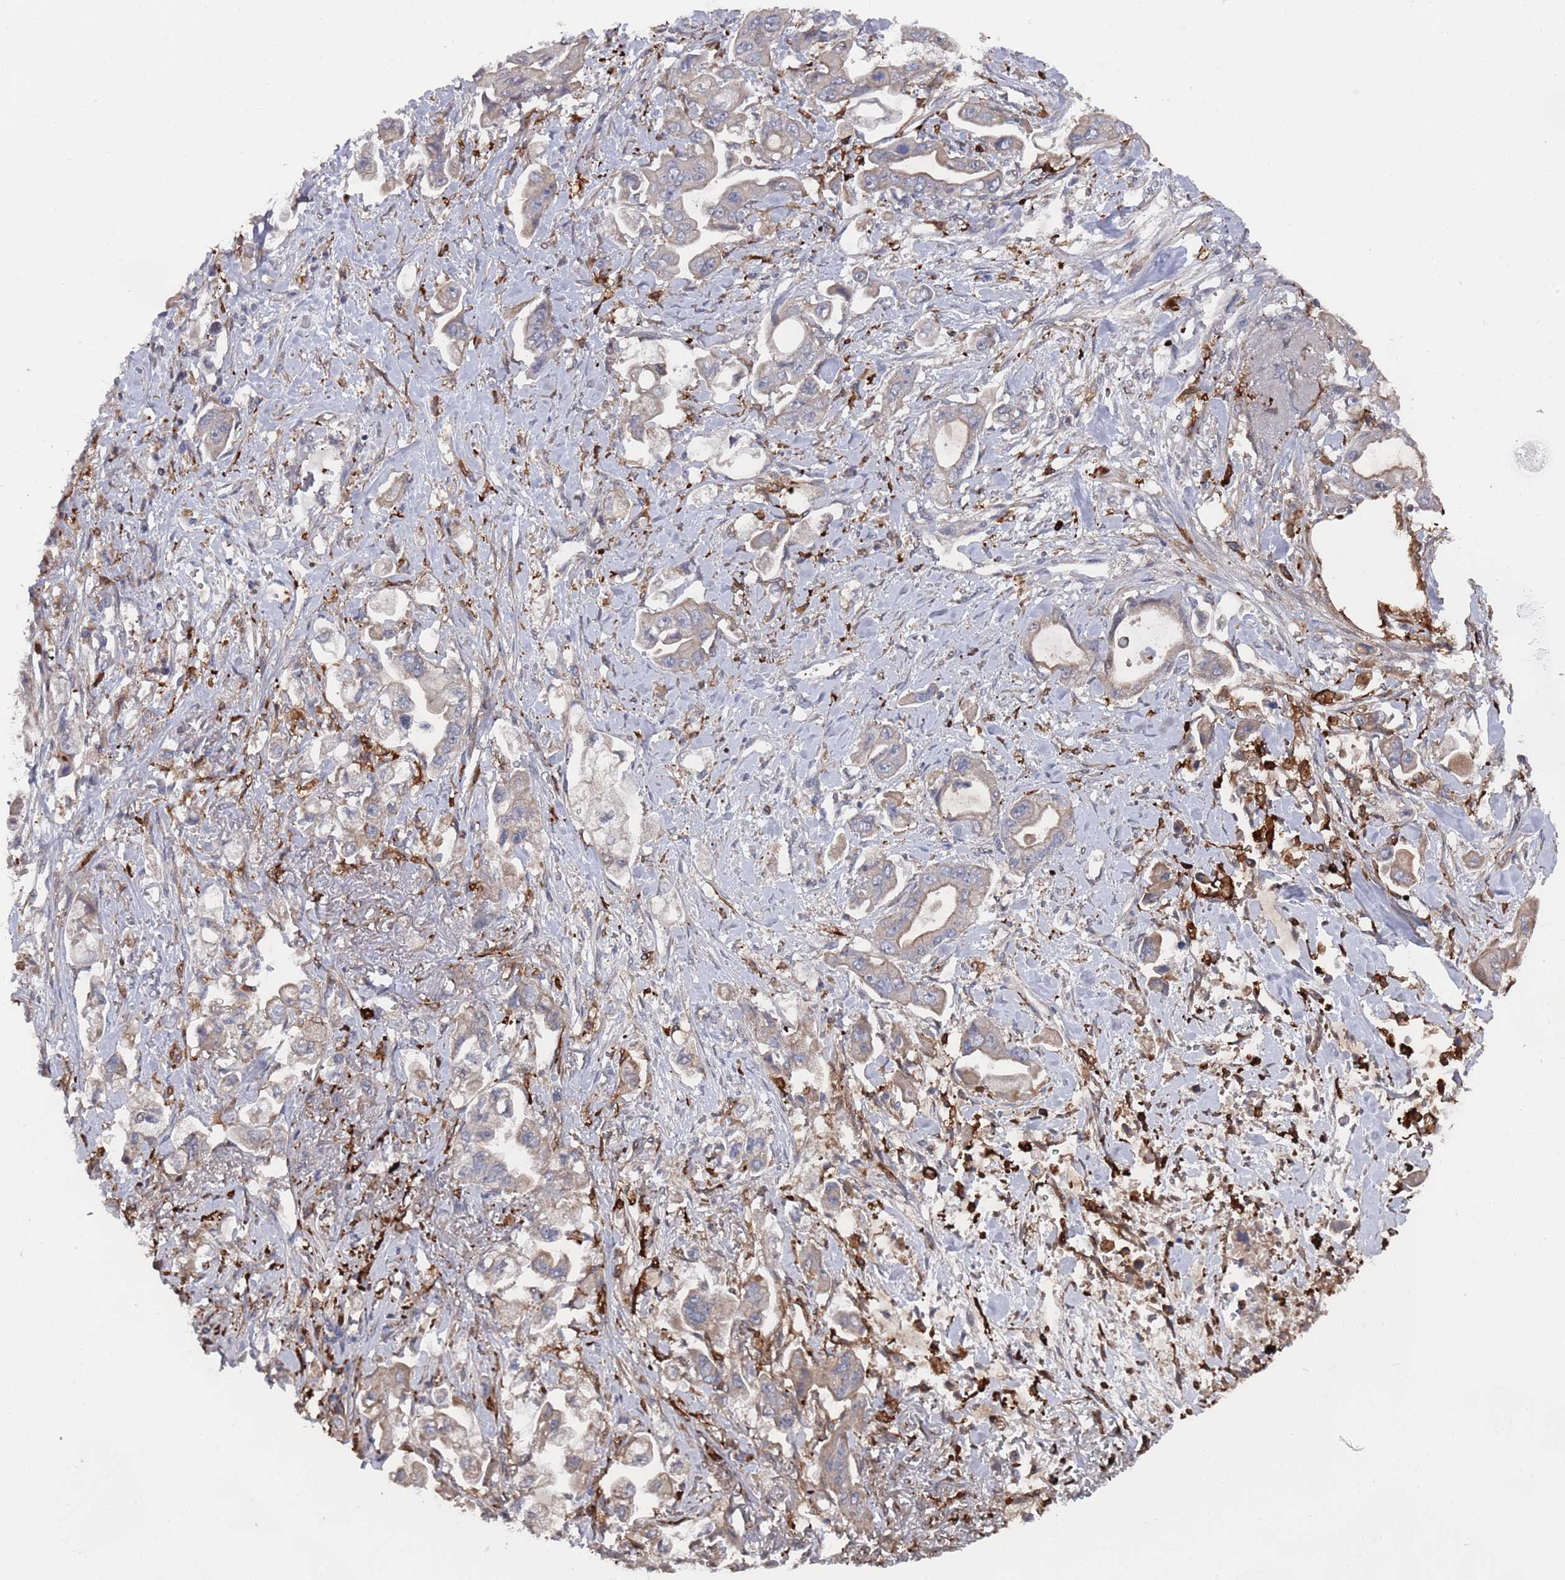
{"staining": {"intensity": "weak", "quantity": "<25%", "location": "cytoplasmic/membranous"}, "tissue": "stomach cancer", "cell_type": "Tumor cells", "image_type": "cancer", "snomed": [{"axis": "morphology", "description": "Adenocarcinoma, NOS"}, {"axis": "topography", "description": "Stomach"}], "caption": "This is an IHC image of stomach adenocarcinoma. There is no expression in tumor cells.", "gene": "DGKD", "patient": {"sex": "male", "age": 62}}